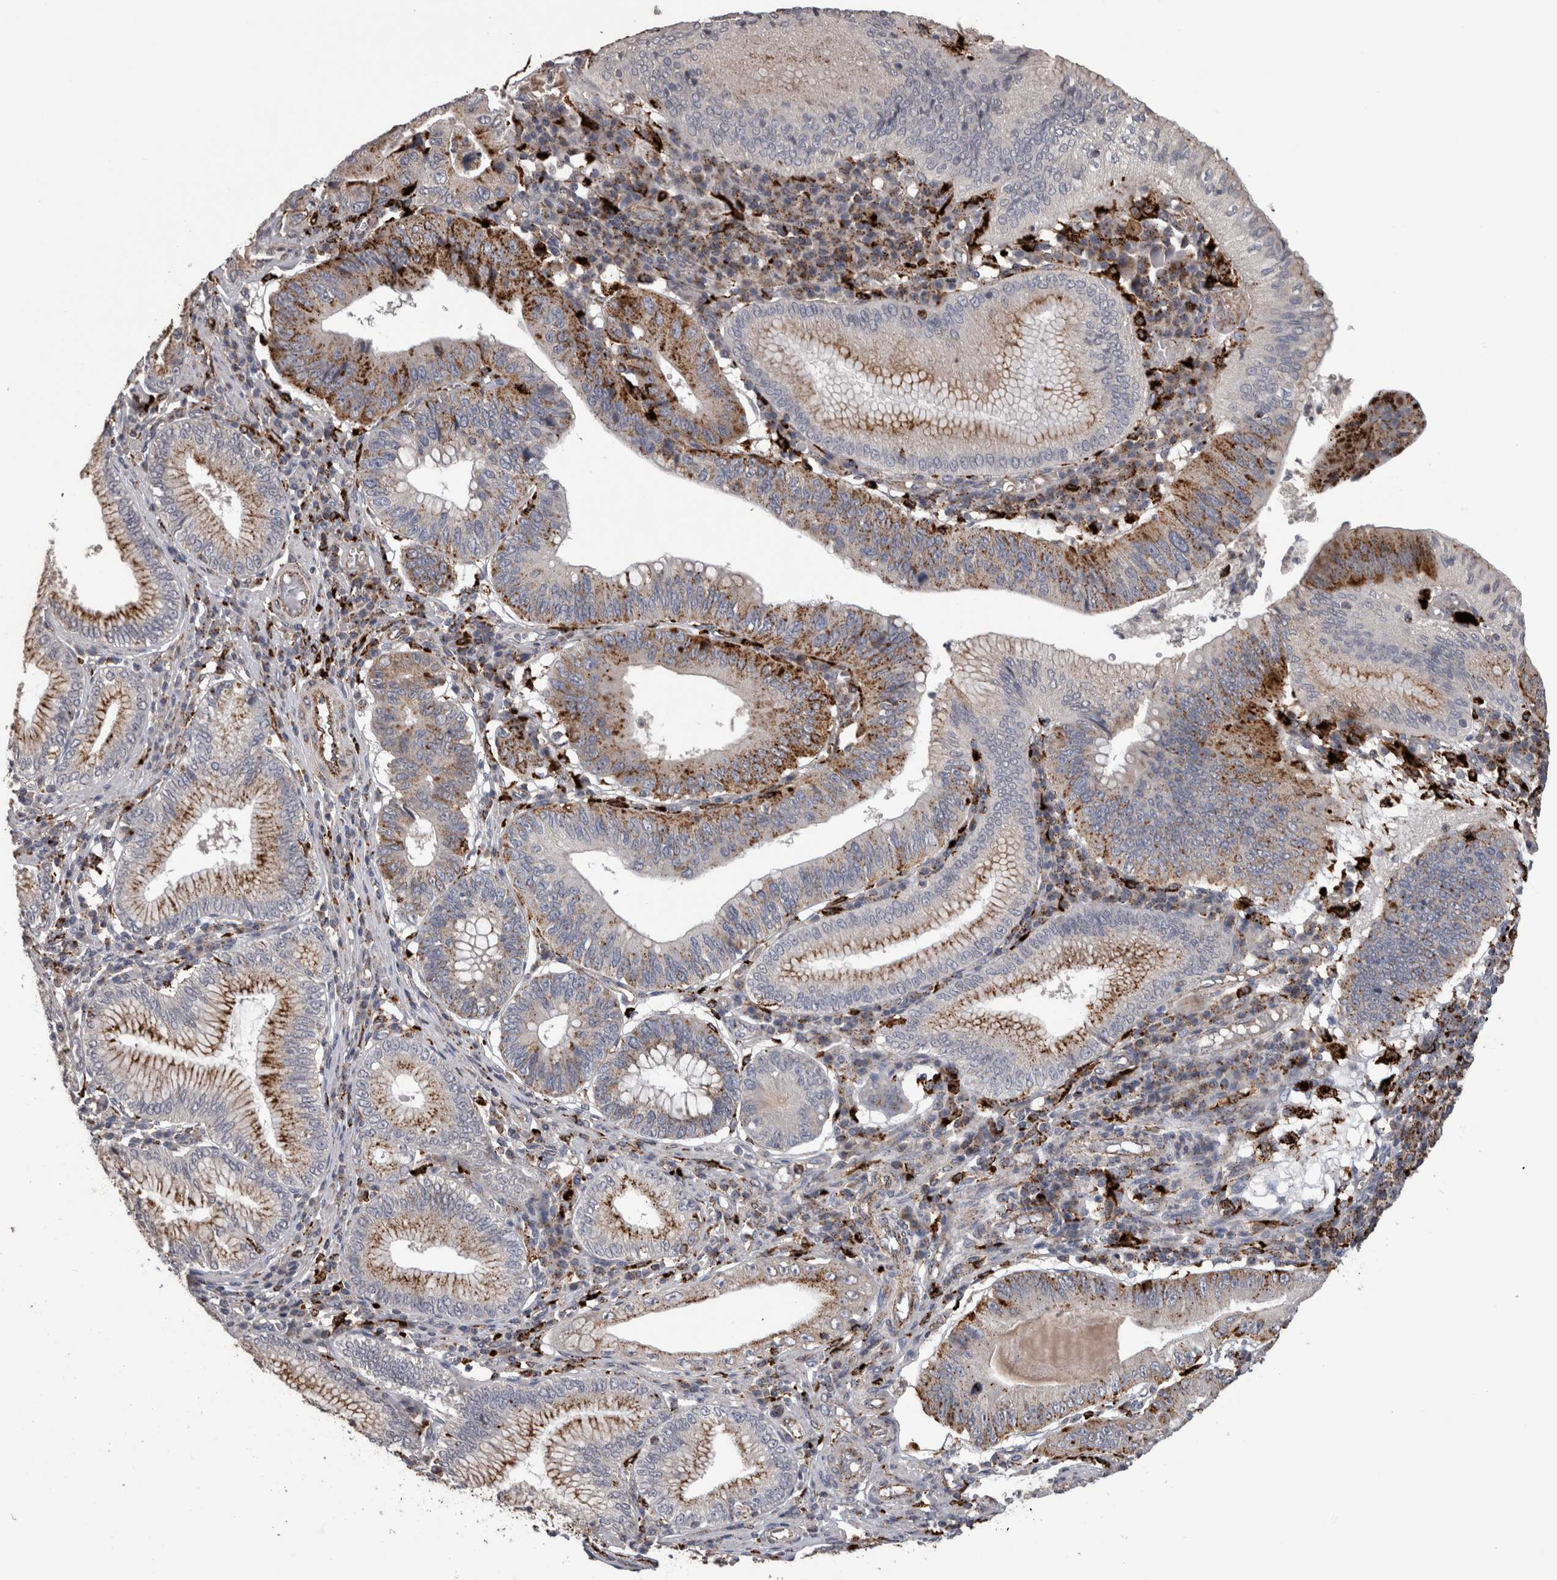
{"staining": {"intensity": "strong", "quantity": ">75%", "location": "cytoplasmic/membranous"}, "tissue": "stomach cancer", "cell_type": "Tumor cells", "image_type": "cancer", "snomed": [{"axis": "morphology", "description": "Adenocarcinoma, NOS"}, {"axis": "topography", "description": "Stomach"}], "caption": "Stomach cancer (adenocarcinoma) stained for a protein exhibits strong cytoplasmic/membranous positivity in tumor cells.", "gene": "CTSZ", "patient": {"sex": "male", "age": 59}}